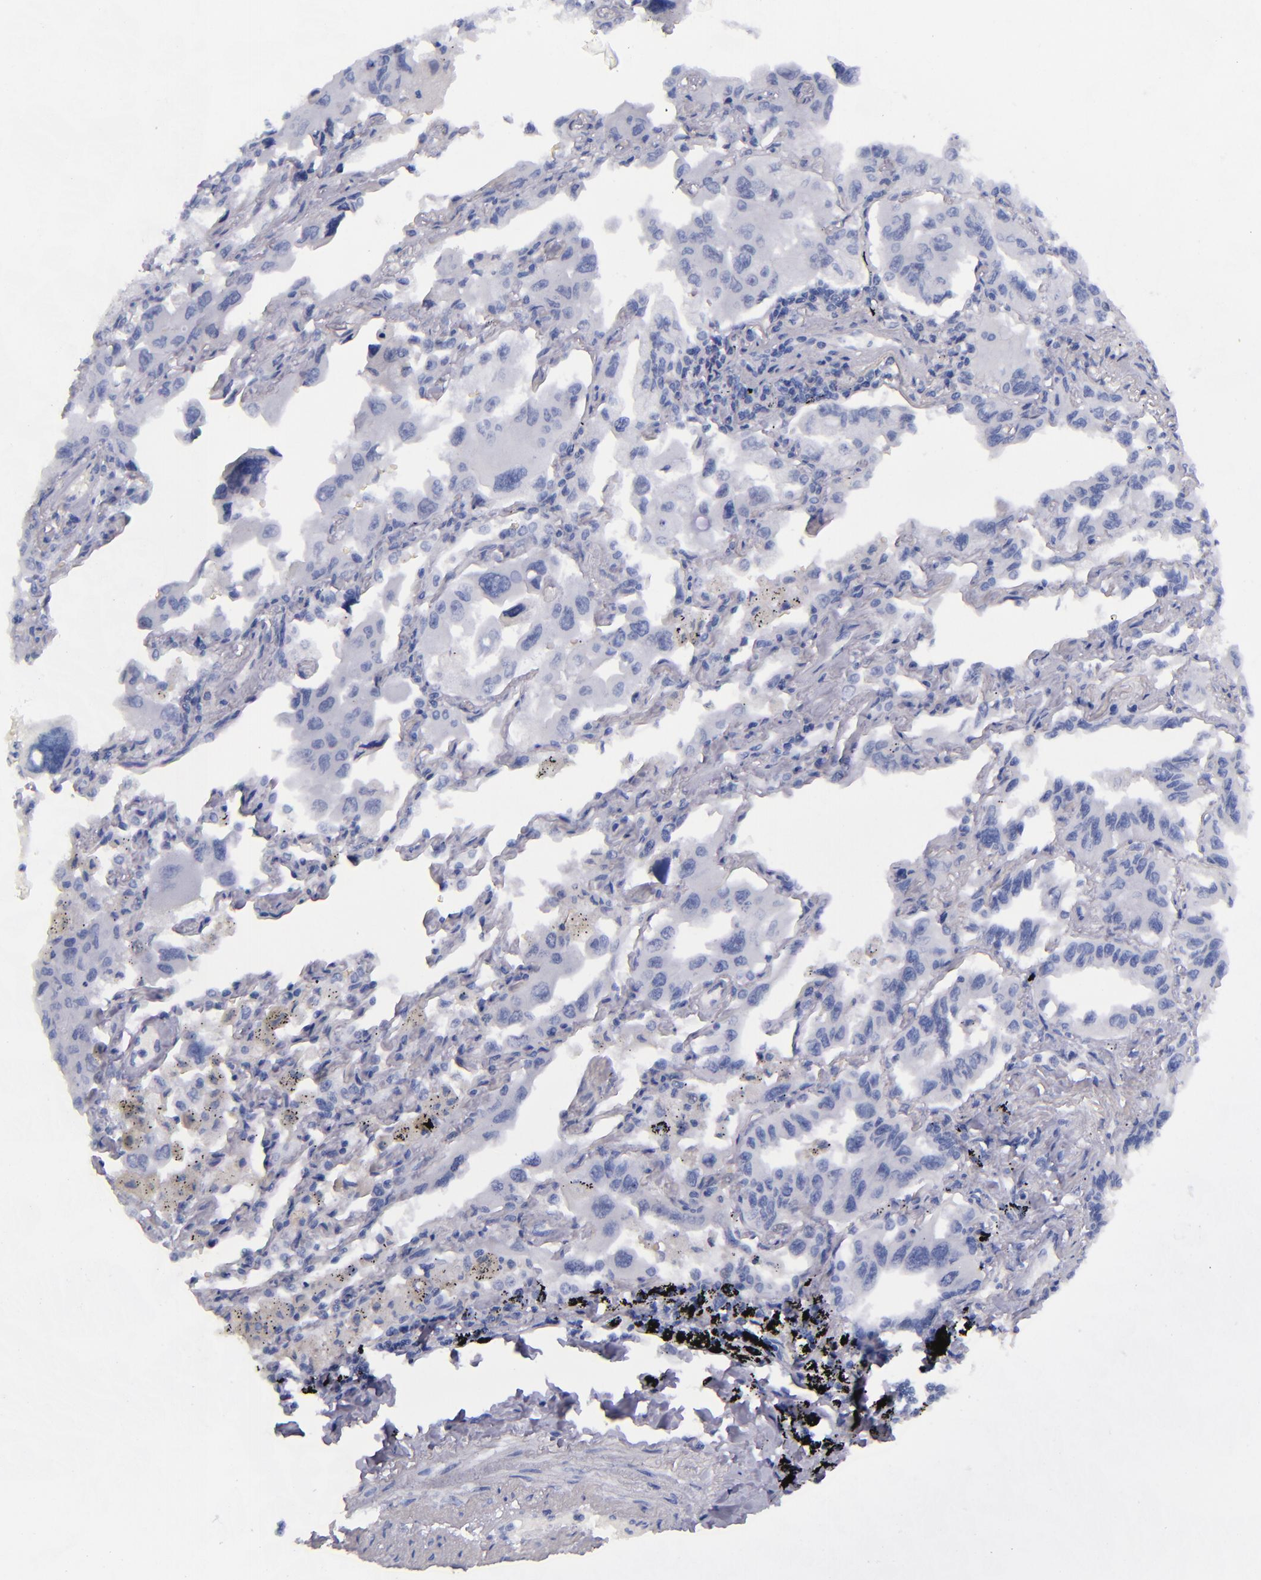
{"staining": {"intensity": "negative", "quantity": "none", "location": "none"}, "tissue": "lung cancer", "cell_type": "Tumor cells", "image_type": "cancer", "snomed": [{"axis": "morphology", "description": "Adenocarcinoma, NOS"}, {"axis": "topography", "description": "Lung"}], "caption": "Lung cancer was stained to show a protein in brown. There is no significant expression in tumor cells. (Brightfield microscopy of DAB immunohistochemistry at high magnification).", "gene": "MCM7", "patient": {"sex": "male", "age": 64}}